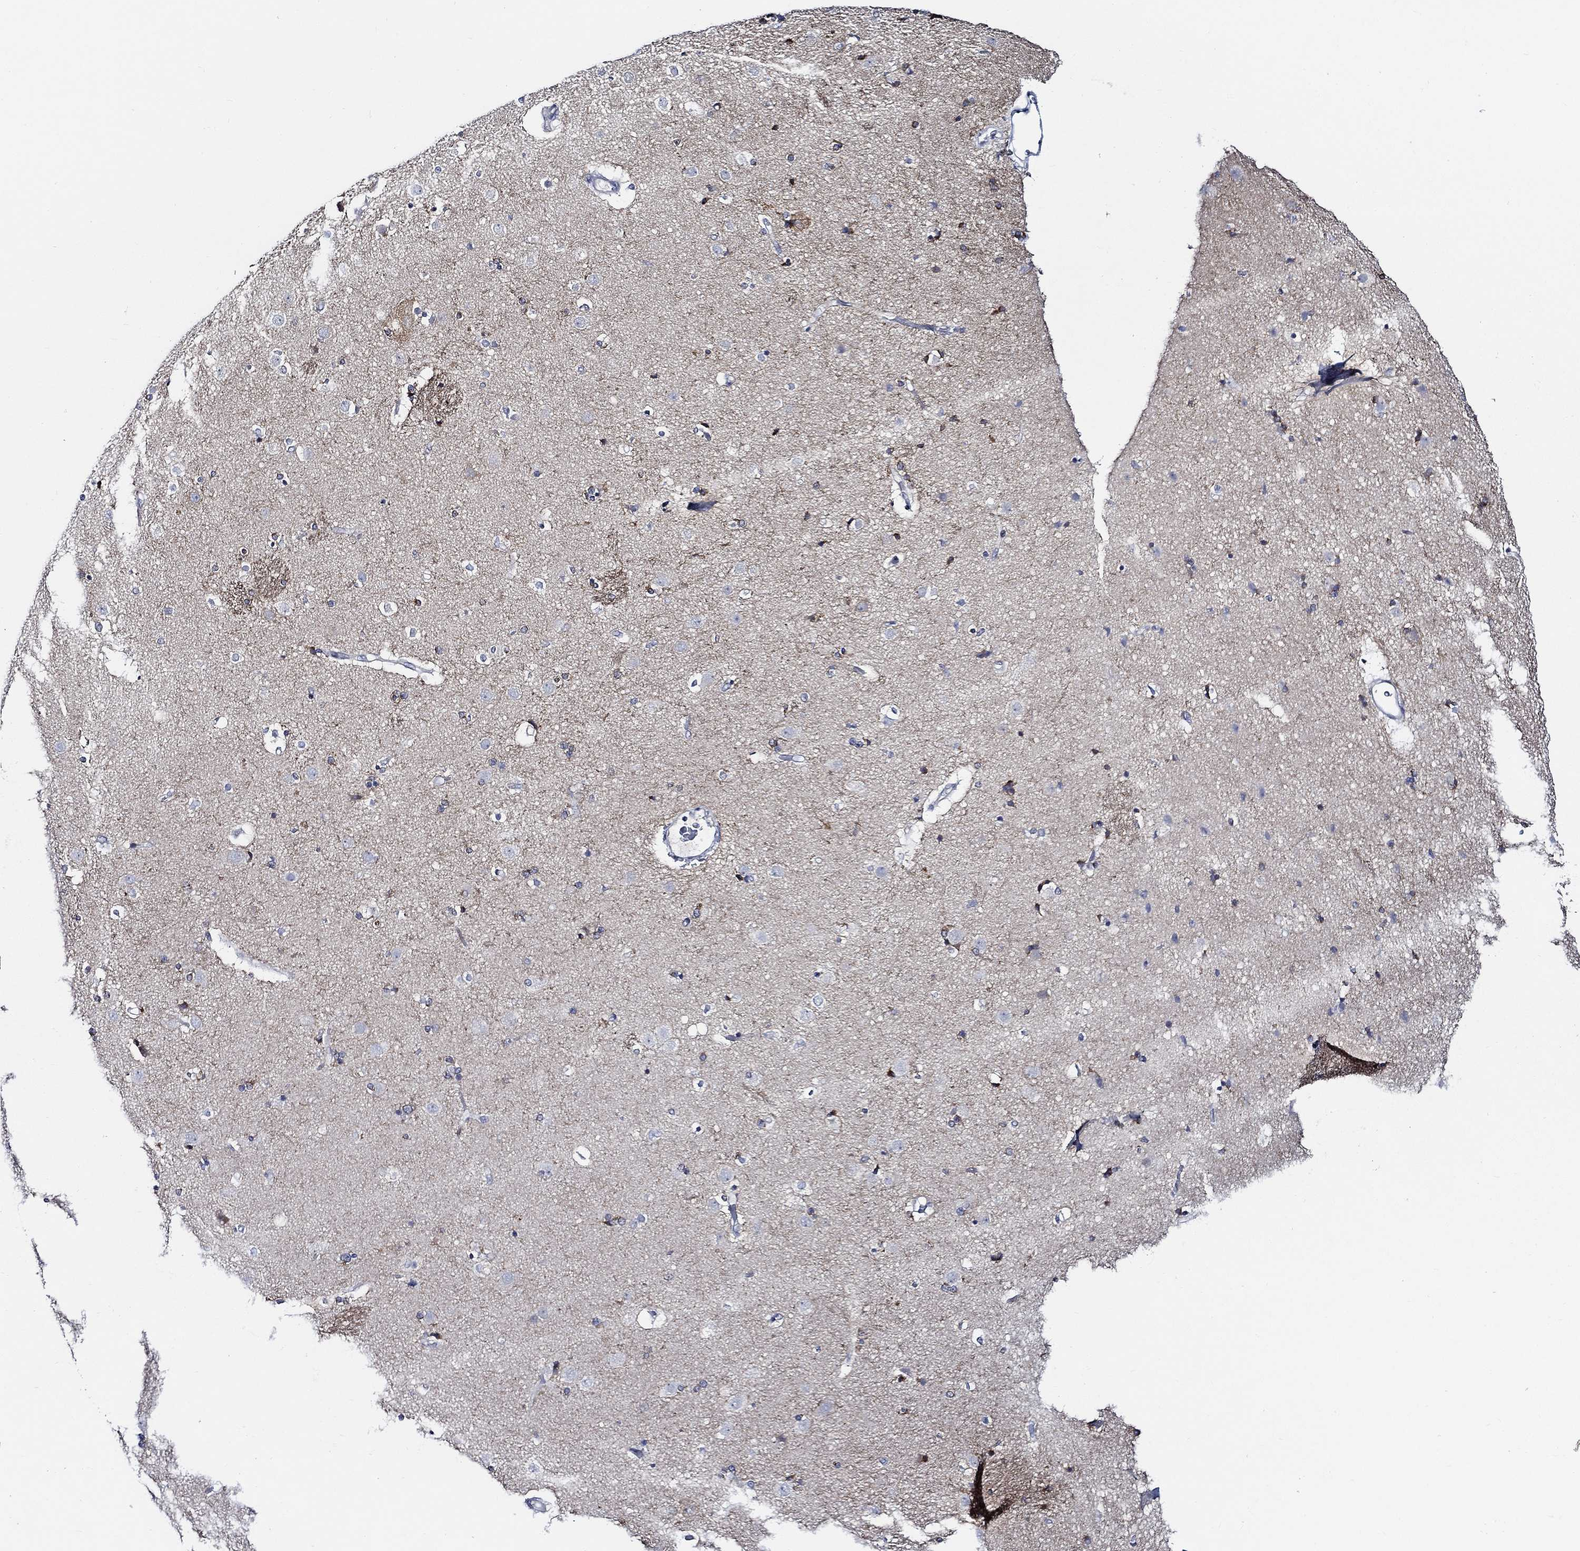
{"staining": {"intensity": "strong", "quantity": "<25%", "location": "cytoplasmic/membranous"}, "tissue": "caudate", "cell_type": "Glial cells", "image_type": "normal", "snomed": [{"axis": "morphology", "description": "Normal tissue, NOS"}, {"axis": "topography", "description": "Lateral ventricle wall"}], "caption": "Unremarkable caudate reveals strong cytoplasmic/membranous expression in about <25% of glial cells (DAB = brown stain, brightfield microscopy at high magnification)..", "gene": "C8orf48", "patient": {"sex": "female", "age": 71}}